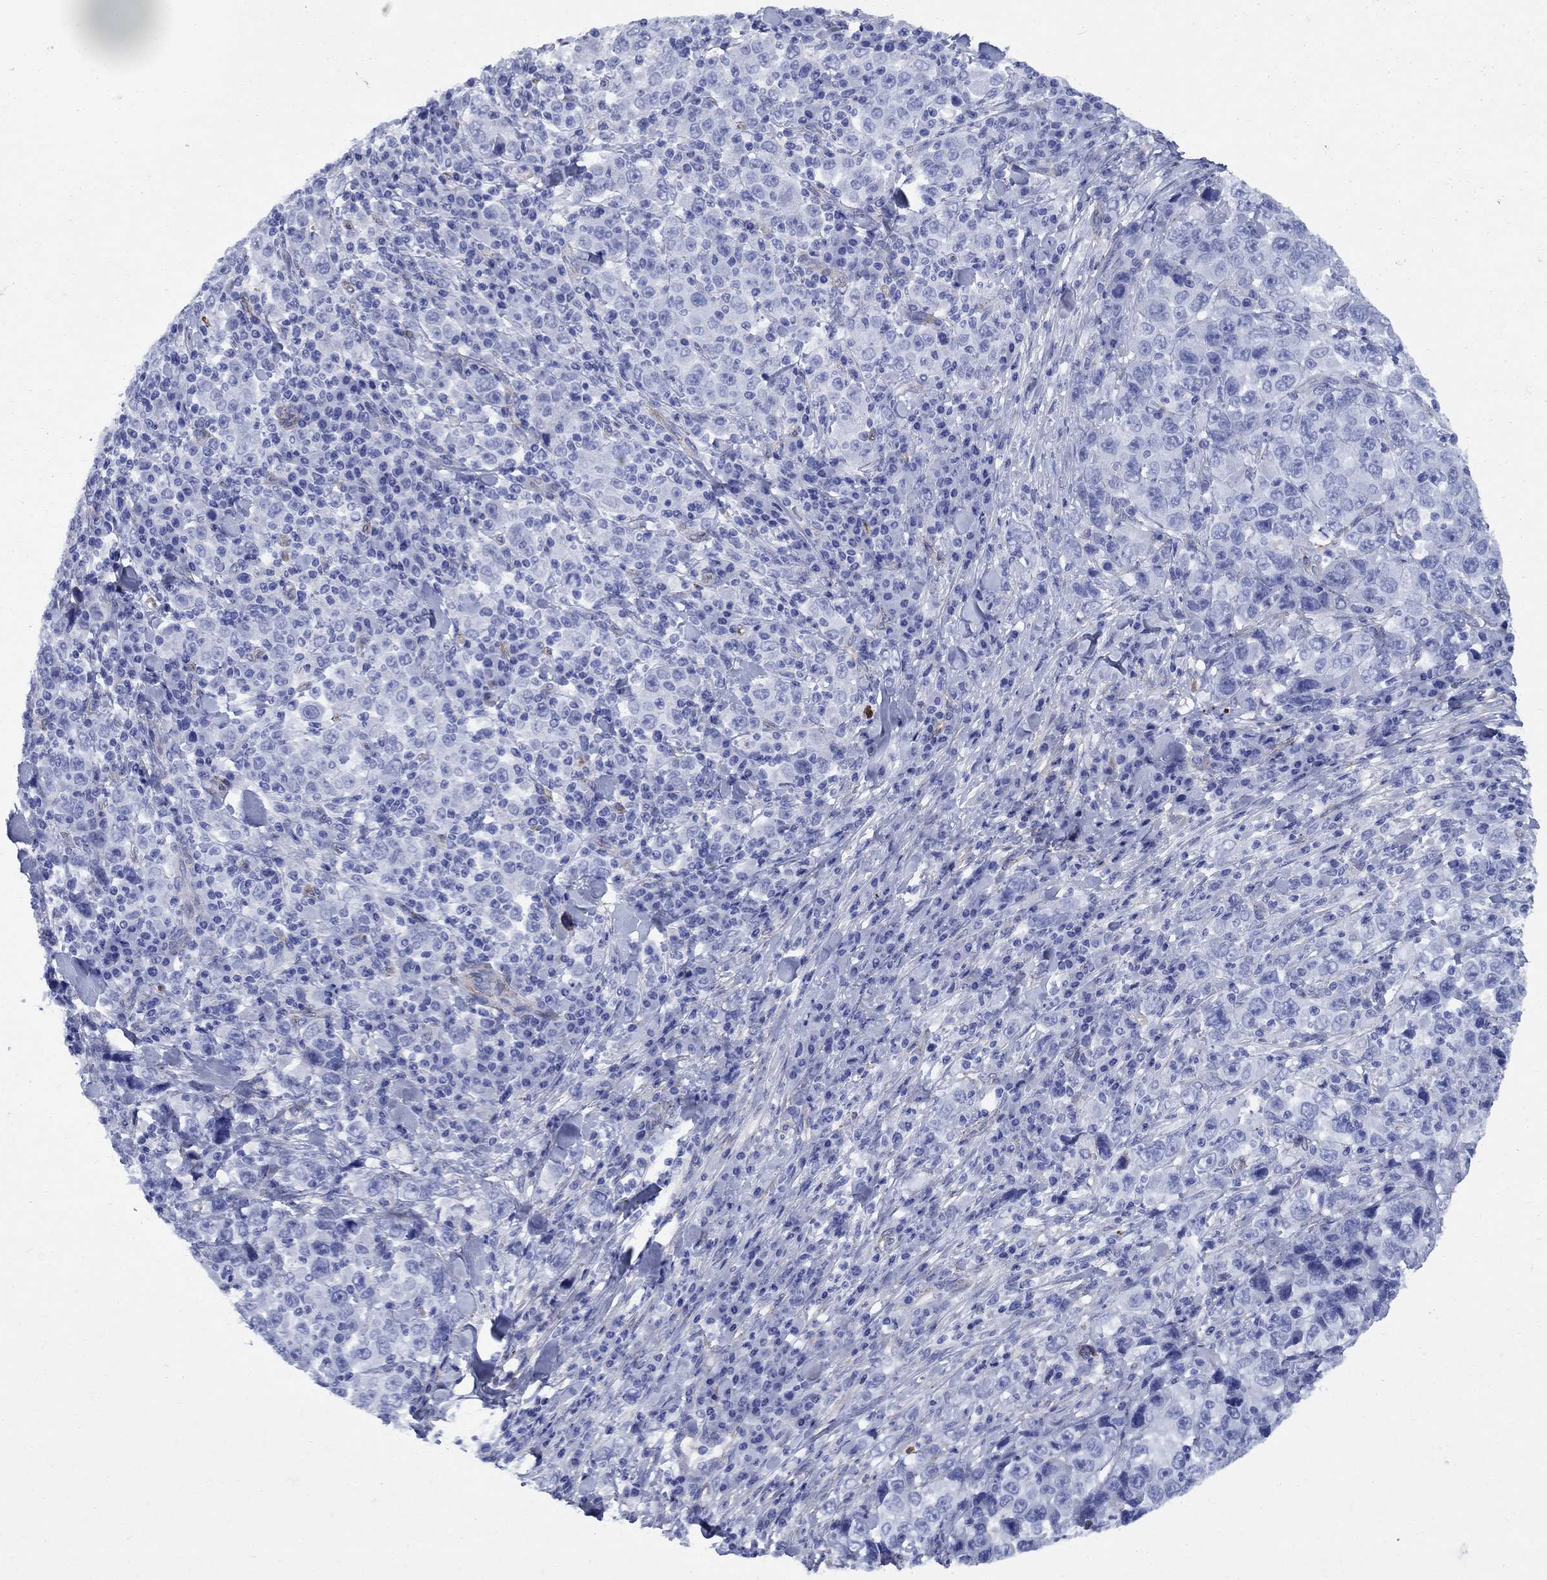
{"staining": {"intensity": "negative", "quantity": "none", "location": "none"}, "tissue": "stomach cancer", "cell_type": "Tumor cells", "image_type": "cancer", "snomed": [{"axis": "morphology", "description": "Normal tissue, NOS"}, {"axis": "morphology", "description": "Adenocarcinoma, NOS"}, {"axis": "topography", "description": "Stomach, upper"}, {"axis": "topography", "description": "Stomach"}], "caption": "Photomicrograph shows no significant protein expression in tumor cells of stomach adenocarcinoma. (Immunohistochemistry, brightfield microscopy, high magnification).", "gene": "VTN", "patient": {"sex": "male", "age": 59}}